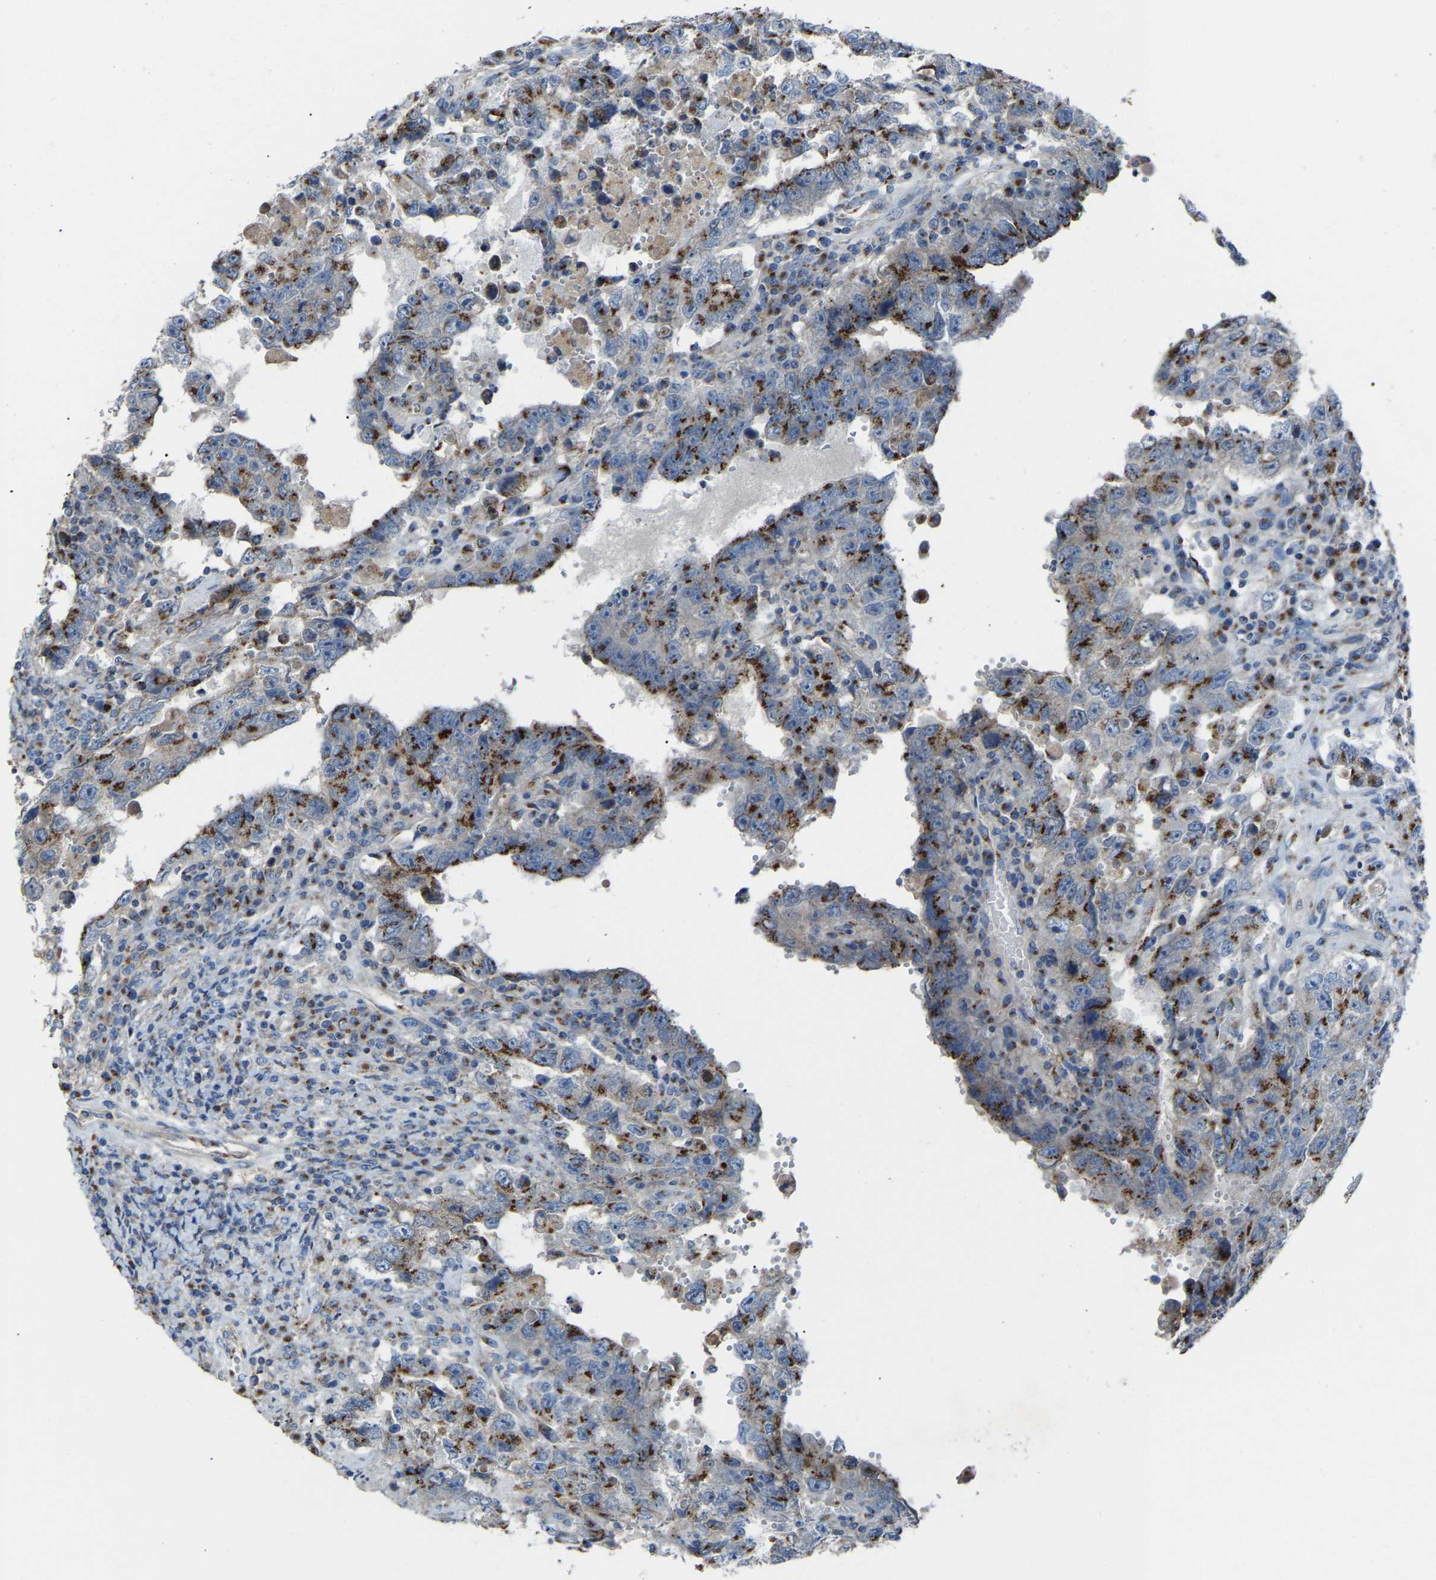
{"staining": {"intensity": "strong", "quantity": "<25%", "location": "cytoplasmic/membranous"}, "tissue": "testis cancer", "cell_type": "Tumor cells", "image_type": "cancer", "snomed": [{"axis": "morphology", "description": "Carcinoma, Embryonal, NOS"}, {"axis": "topography", "description": "Testis"}], "caption": "Protein positivity by immunohistochemistry (IHC) shows strong cytoplasmic/membranous positivity in about <25% of tumor cells in testis cancer (embryonal carcinoma).", "gene": "CANT1", "patient": {"sex": "male", "age": 26}}